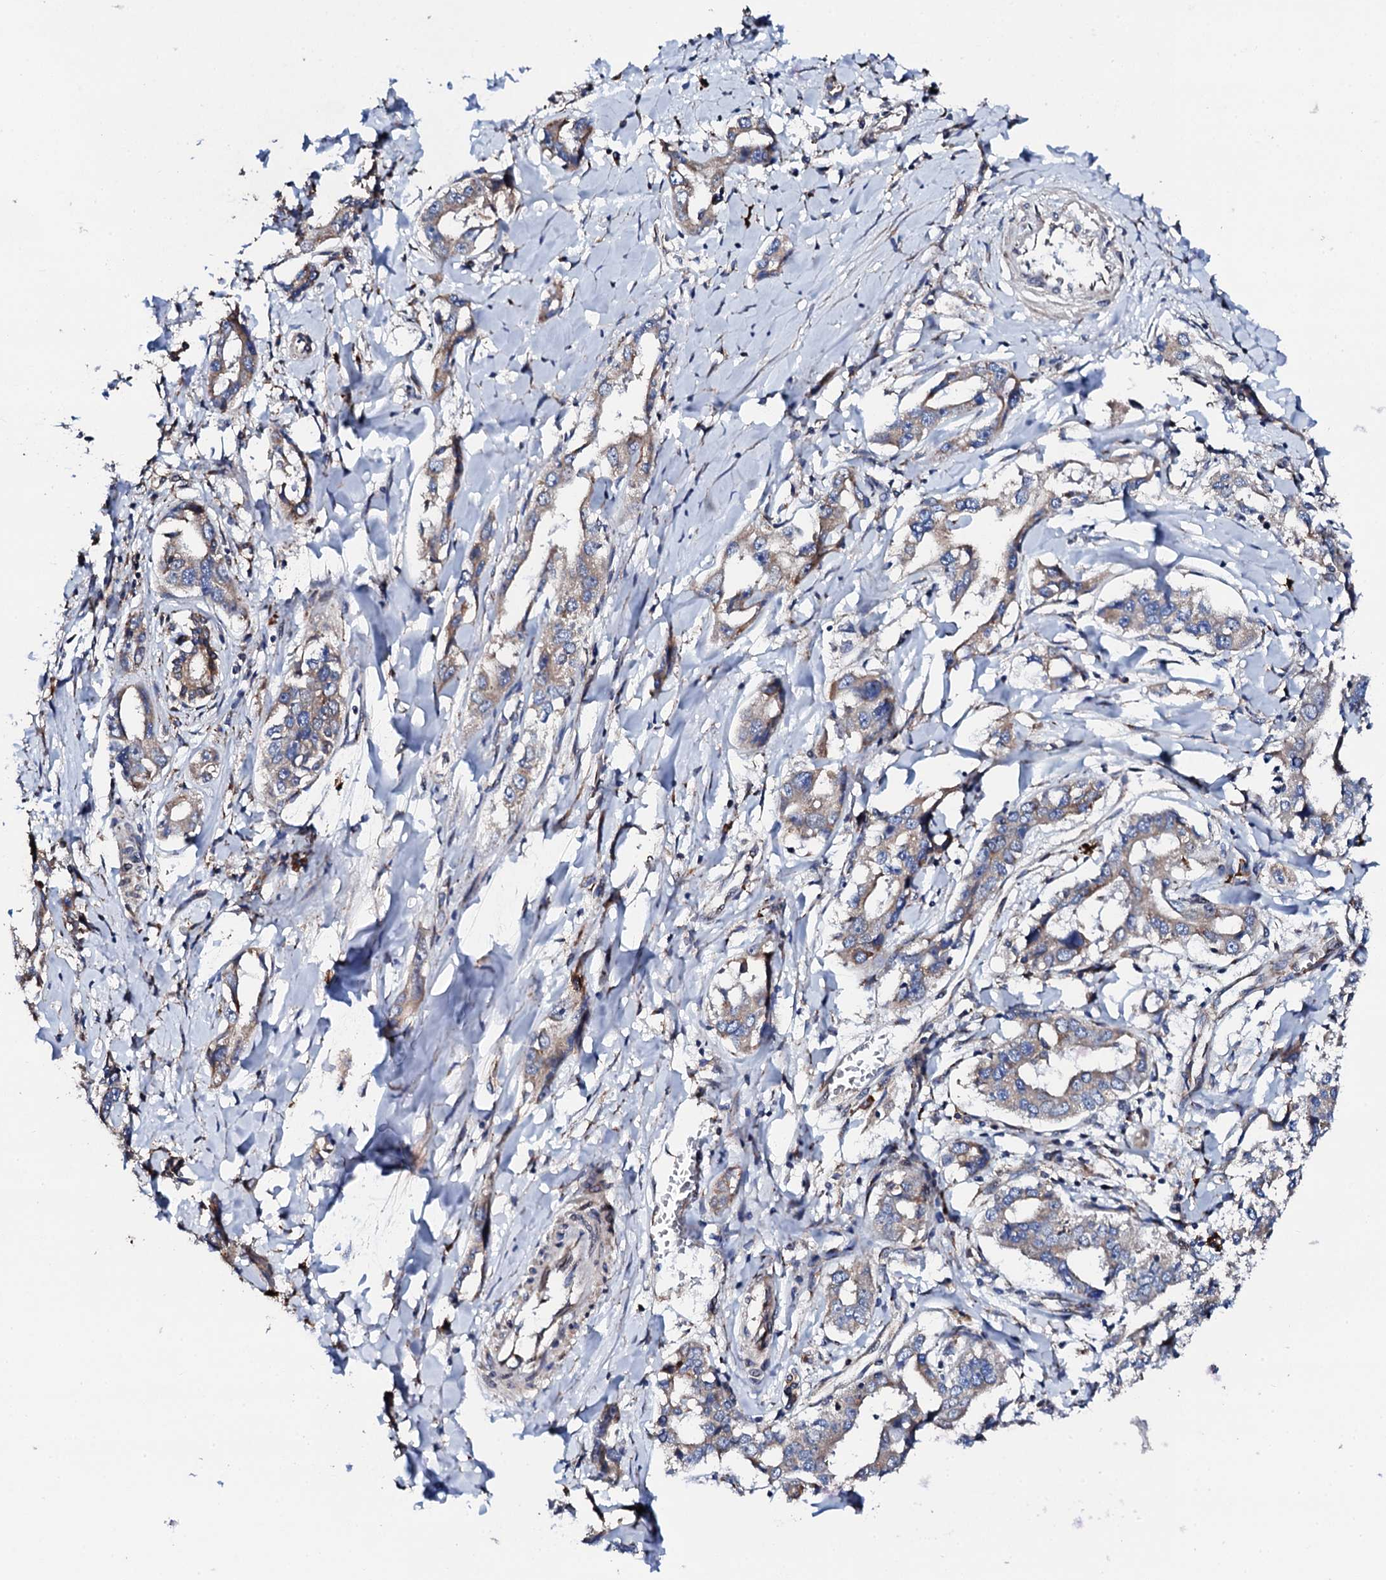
{"staining": {"intensity": "weak", "quantity": ">75%", "location": "cytoplasmic/membranous"}, "tissue": "liver cancer", "cell_type": "Tumor cells", "image_type": "cancer", "snomed": [{"axis": "morphology", "description": "Cholangiocarcinoma"}, {"axis": "topography", "description": "Liver"}], "caption": "Cholangiocarcinoma (liver) stained with a protein marker shows weak staining in tumor cells.", "gene": "LIPT2", "patient": {"sex": "male", "age": 59}}